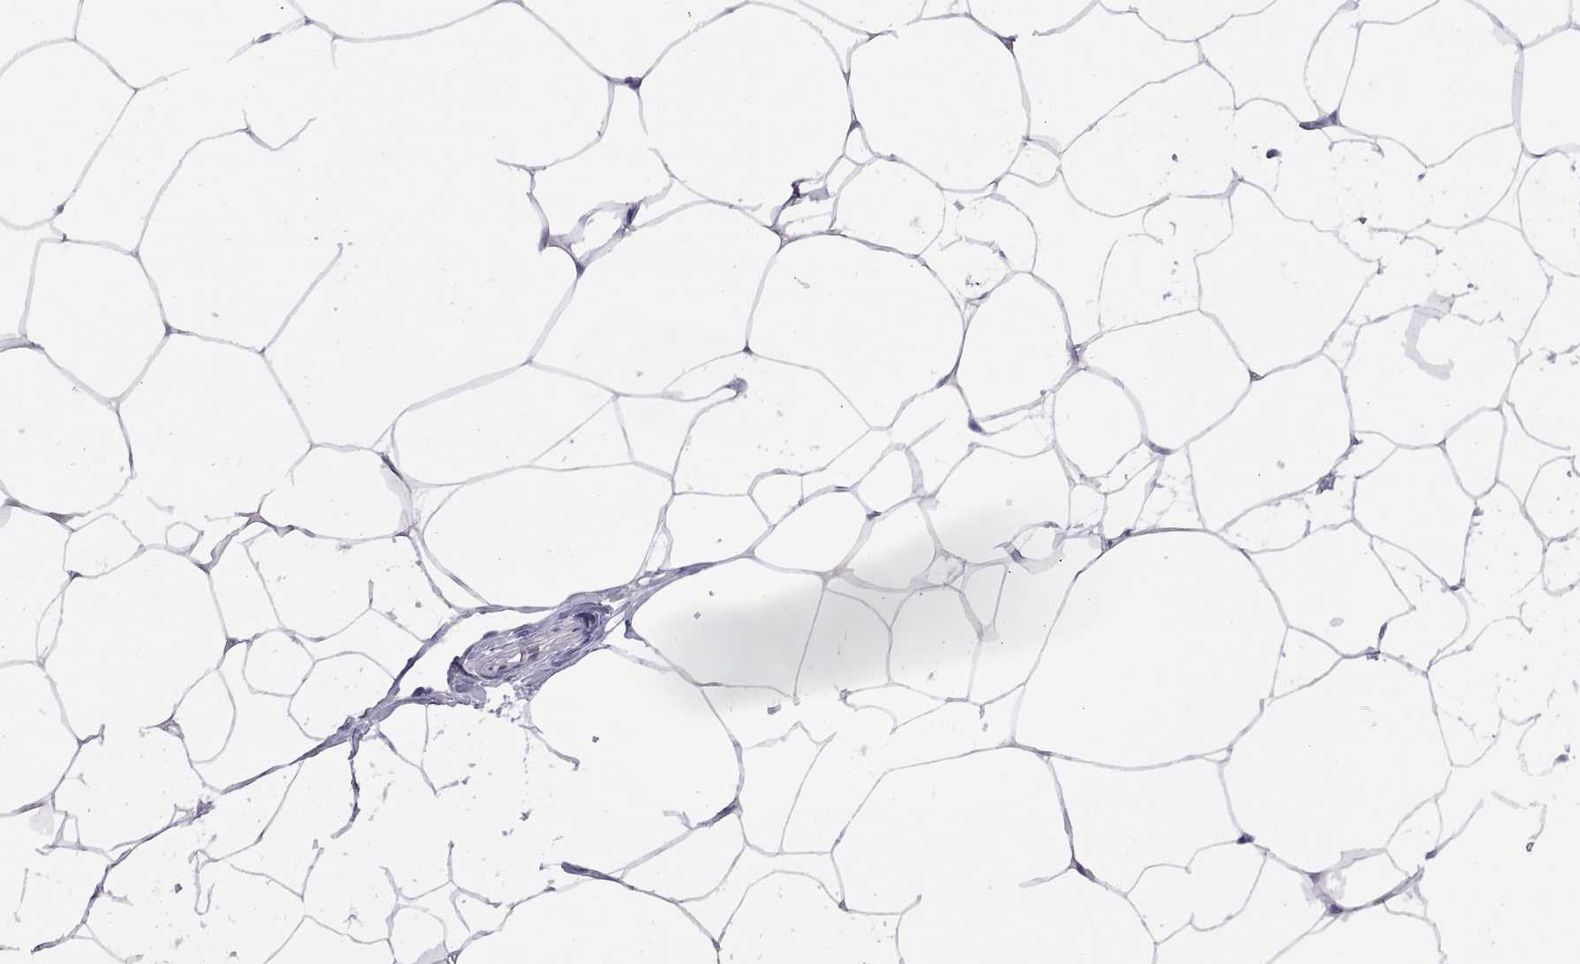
{"staining": {"intensity": "negative", "quantity": "none", "location": "none"}, "tissue": "breast", "cell_type": "Adipocytes", "image_type": "normal", "snomed": [{"axis": "morphology", "description": "Normal tissue, NOS"}, {"axis": "topography", "description": "Breast"}], "caption": "IHC micrograph of benign breast: human breast stained with DAB shows no significant protein staining in adipocytes. The staining was performed using DAB (3,3'-diaminobenzidine) to visualize the protein expression in brown, while the nuclei were stained in blue with hematoxylin (Magnification: 20x).", "gene": "RGS20", "patient": {"sex": "female", "age": 32}}